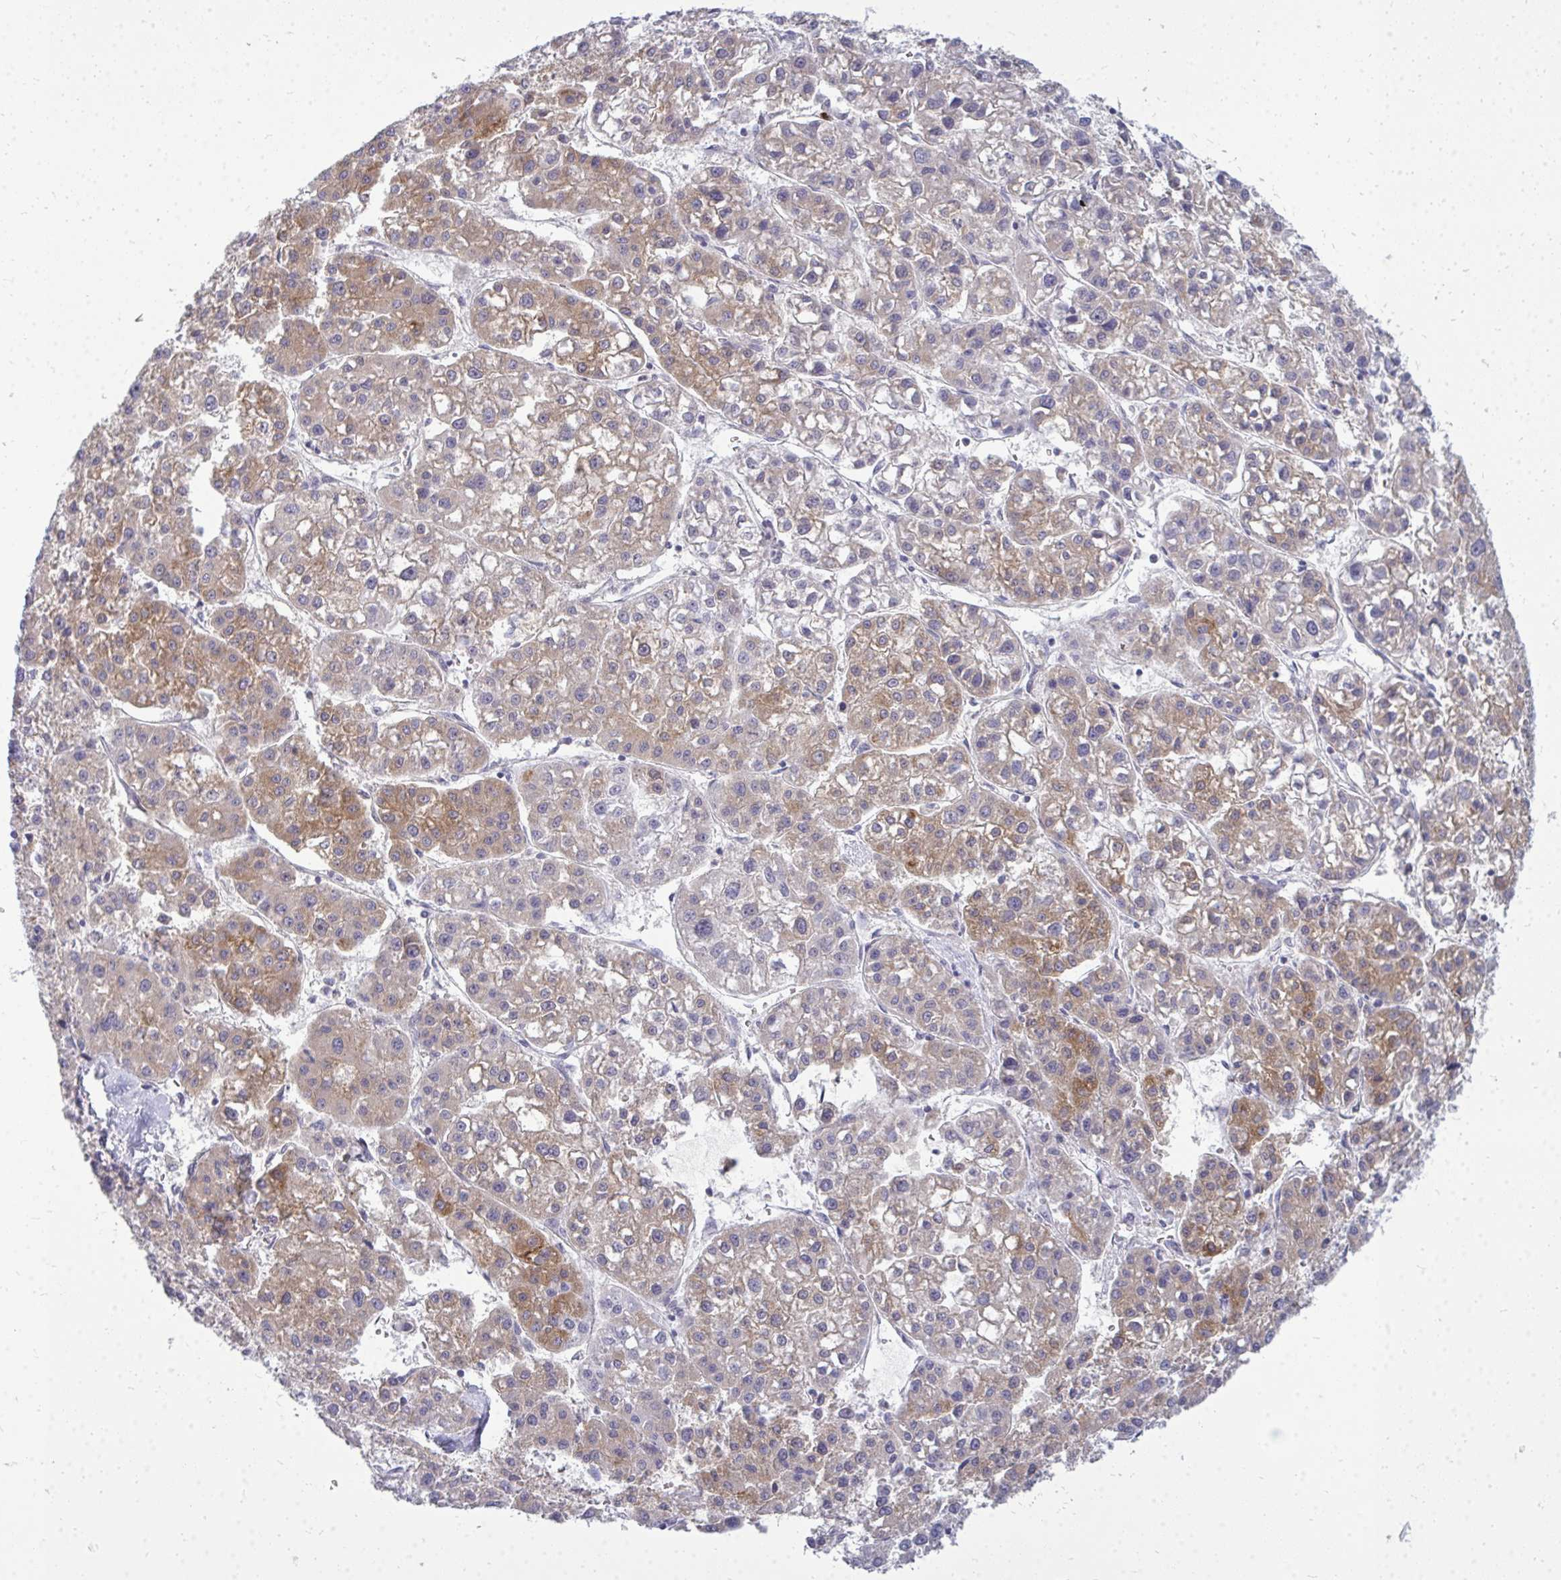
{"staining": {"intensity": "moderate", "quantity": "25%-75%", "location": "cytoplasmic/membranous"}, "tissue": "liver cancer", "cell_type": "Tumor cells", "image_type": "cancer", "snomed": [{"axis": "morphology", "description": "Carcinoma, Hepatocellular, NOS"}, {"axis": "topography", "description": "Liver"}], "caption": "There is medium levels of moderate cytoplasmic/membranous expression in tumor cells of hepatocellular carcinoma (liver), as demonstrated by immunohistochemical staining (brown color).", "gene": "ACSL5", "patient": {"sex": "male", "age": 73}}